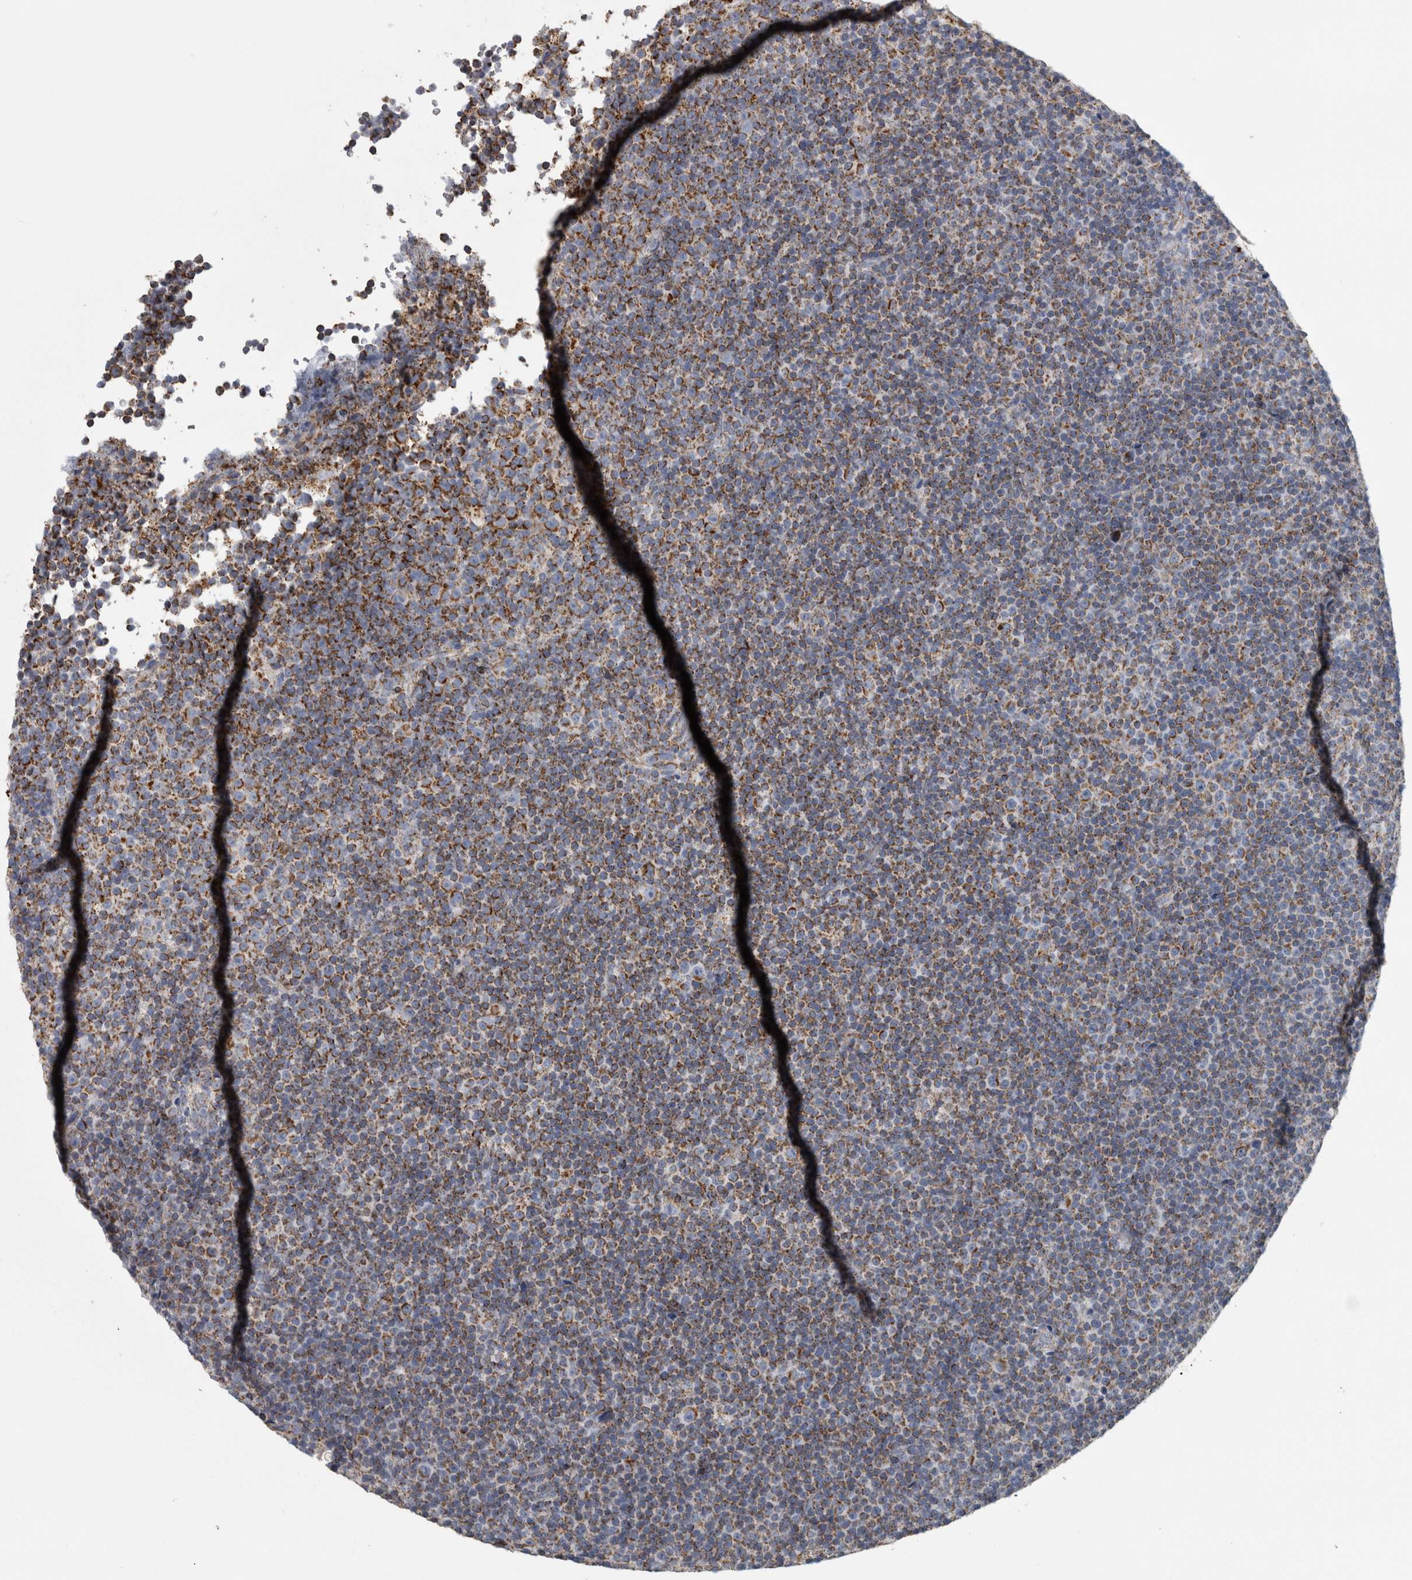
{"staining": {"intensity": "moderate", "quantity": ">75%", "location": "cytoplasmic/membranous"}, "tissue": "lymphoma", "cell_type": "Tumor cells", "image_type": "cancer", "snomed": [{"axis": "morphology", "description": "Malignant lymphoma, non-Hodgkin's type, Low grade"}, {"axis": "topography", "description": "Lymph node"}], "caption": "This is an image of IHC staining of lymphoma, which shows moderate expression in the cytoplasmic/membranous of tumor cells.", "gene": "DBT", "patient": {"sex": "female", "age": 67}}